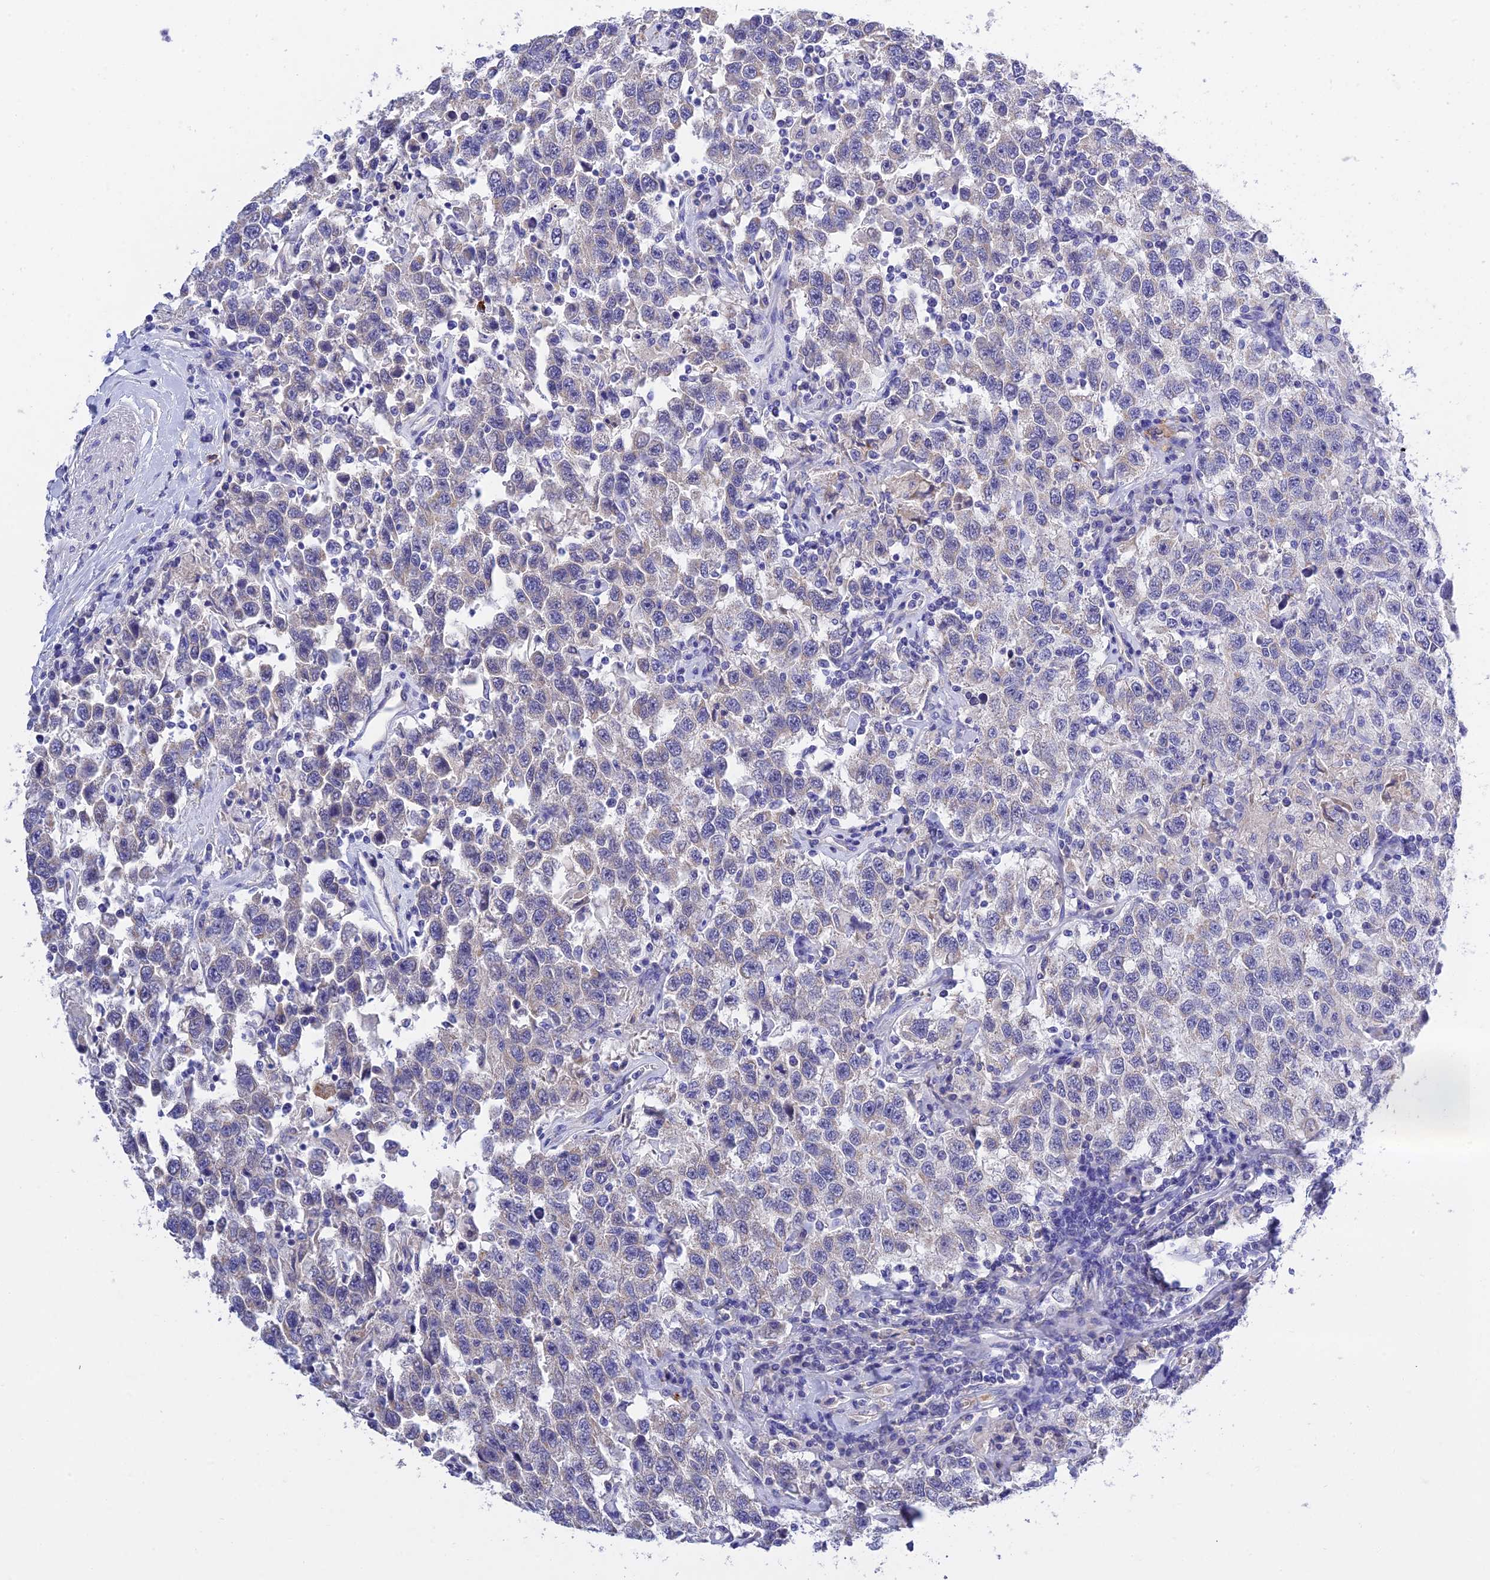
{"staining": {"intensity": "negative", "quantity": "none", "location": "none"}, "tissue": "testis cancer", "cell_type": "Tumor cells", "image_type": "cancer", "snomed": [{"axis": "morphology", "description": "Seminoma, NOS"}, {"axis": "topography", "description": "Testis"}], "caption": "This is an immunohistochemistry photomicrograph of seminoma (testis). There is no expression in tumor cells.", "gene": "MS4A5", "patient": {"sex": "male", "age": 41}}